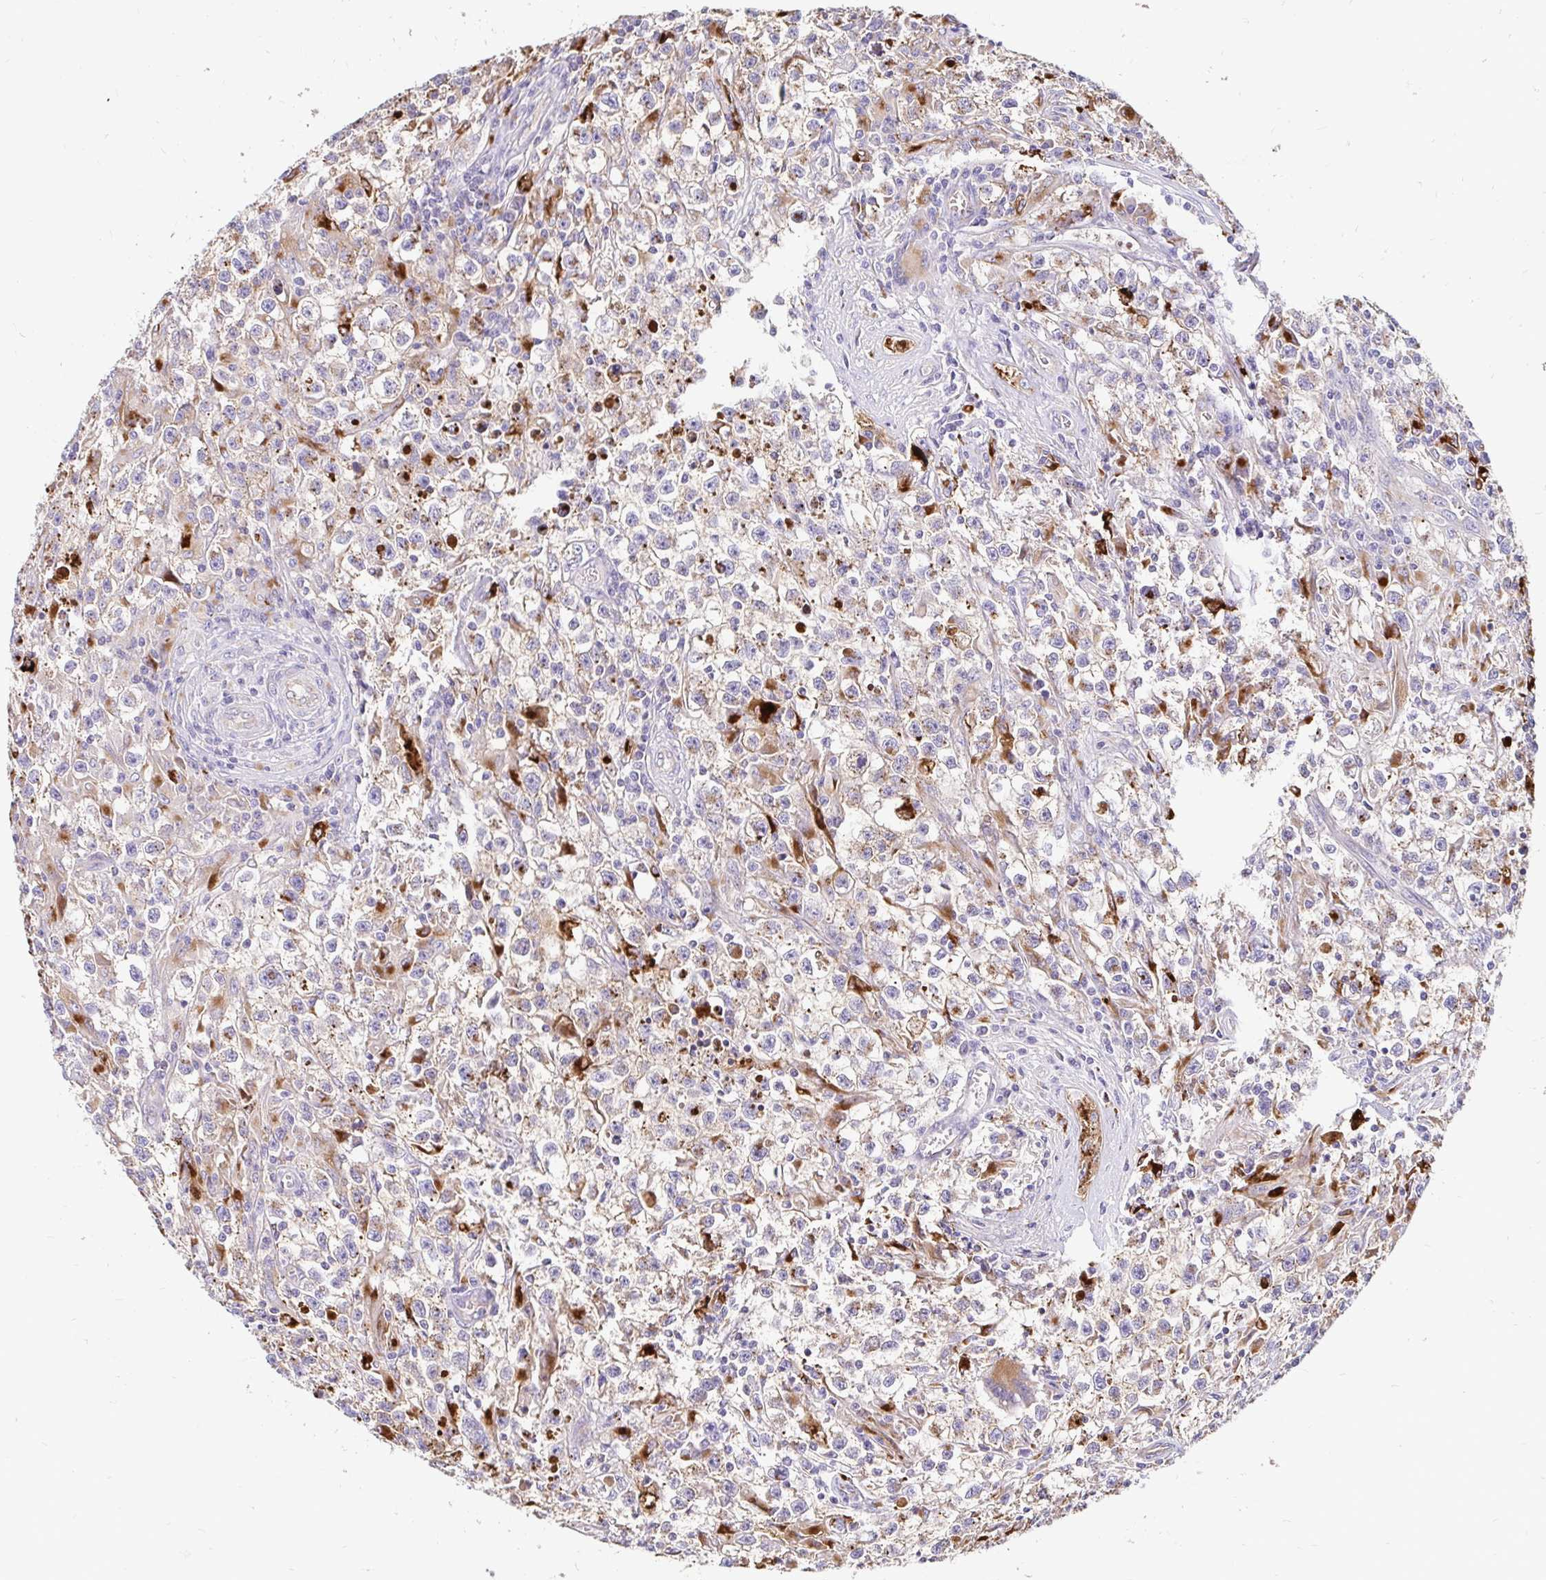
{"staining": {"intensity": "moderate", "quantity": "<25%", "location": "cytoplasmic/membranous"}, "tissue": "testis cancer", "cell_type": "Tumor cells", "image_type": "cancer", "snomed": [{"axis": "morphology", "description": "Seminoma, NOS"}, {"axis": "topography", "description": "Testis"}], "caption": "Human testis cancer (seminoma) stained for a protein (brown) shows moderate cytoplasmic/membranous positive positivity in about <25% of tumor cells.", "gene": "FUCA1", "patient": {"sex": "male", "age": 31}}